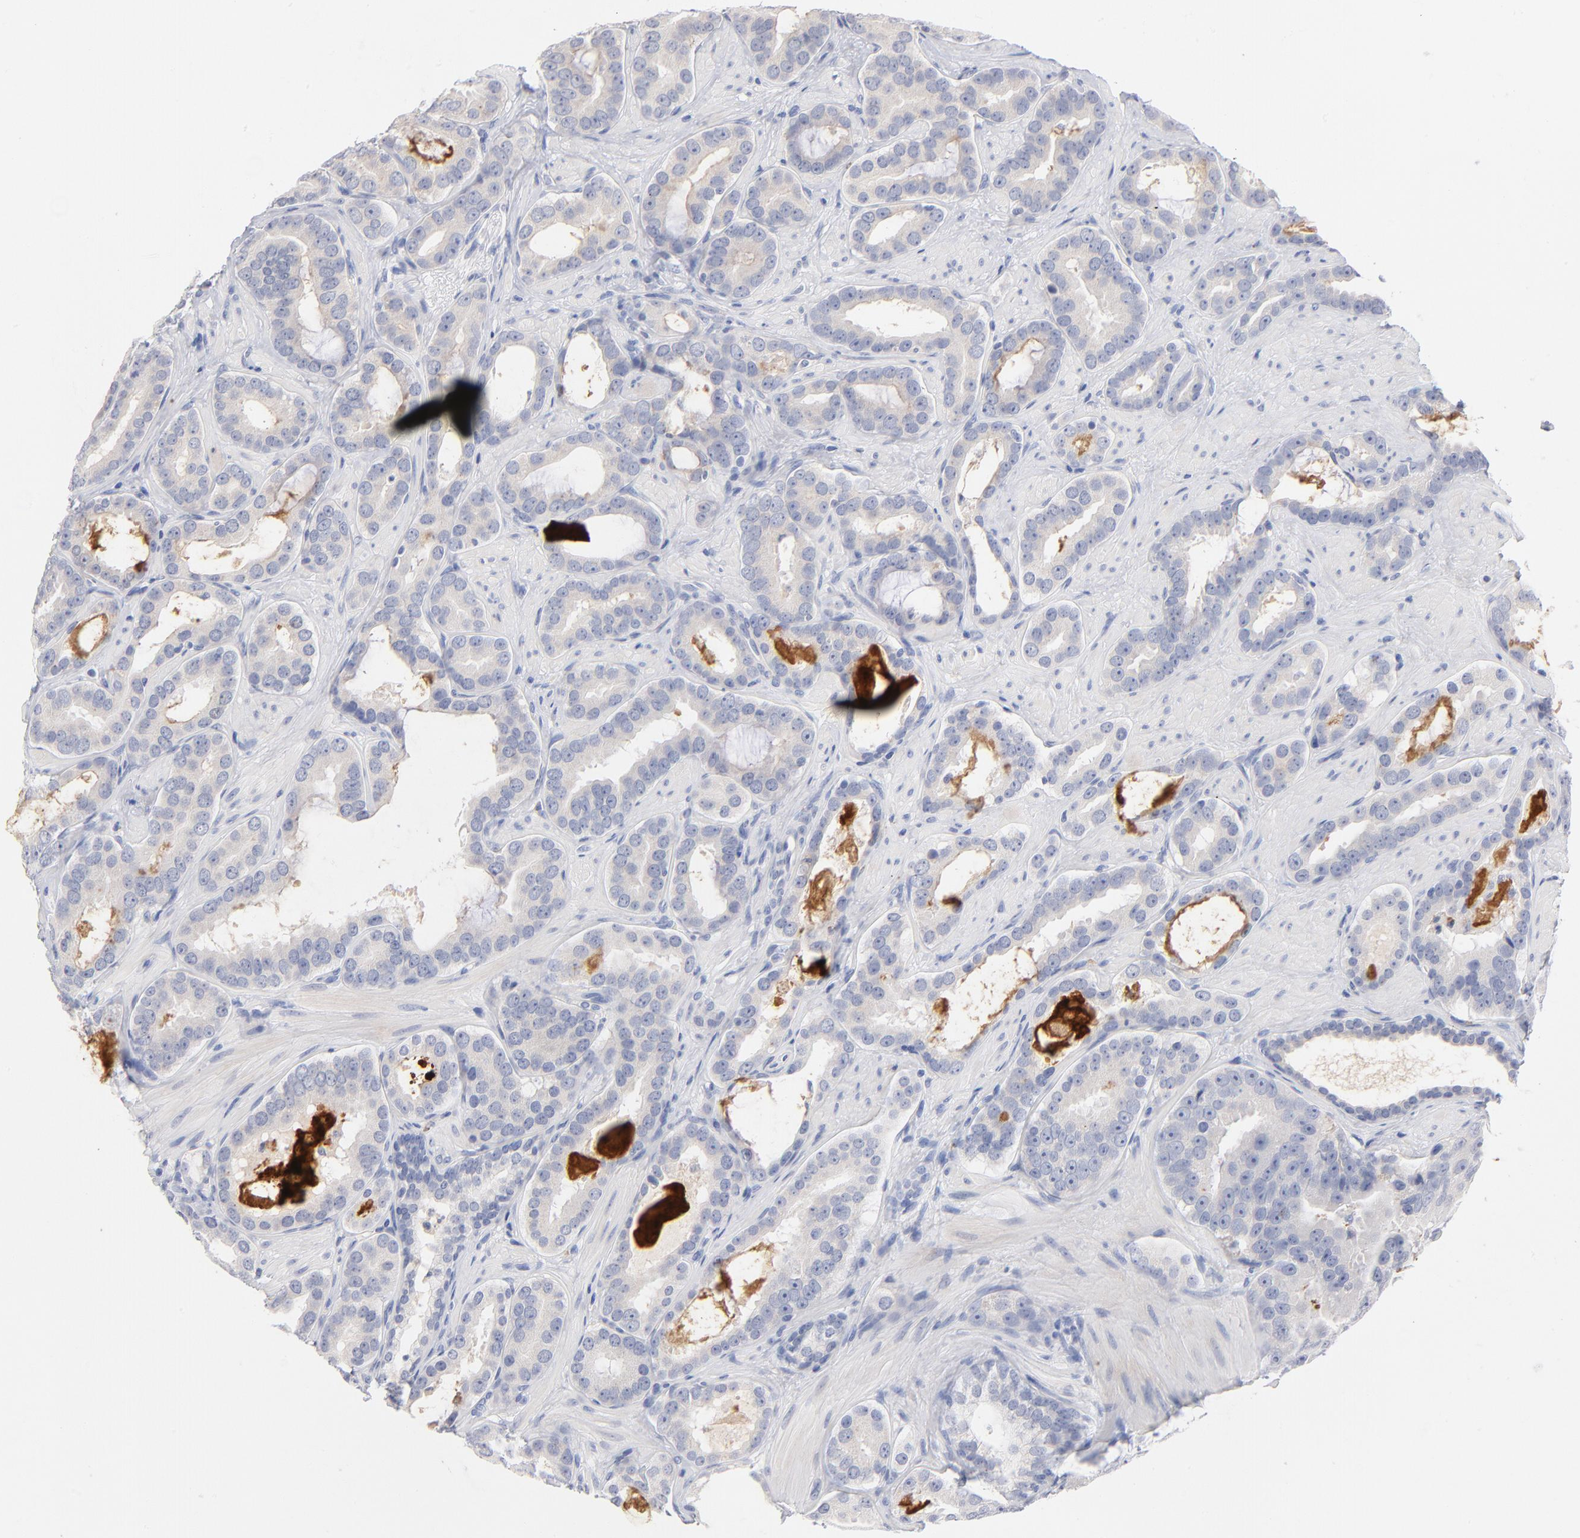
{"staining": {"intensity": "negative", "quantity": "none", "location": "none"}, "tissue": "prostate cancer", "cell_type": "Tumor cells", "image_type": "cancer", "snomed": [{"axis": "morphology", "description": "Adenocarcinoma, Low grade"}, {"axis": "topography", "description": "Prostate"}], "caption": "Prostate cancer stained for a protein using immunohistochemistry reveals no staining tumor cells.", "gene": "F12", "patient": {"sex": "male", "age": 59}}